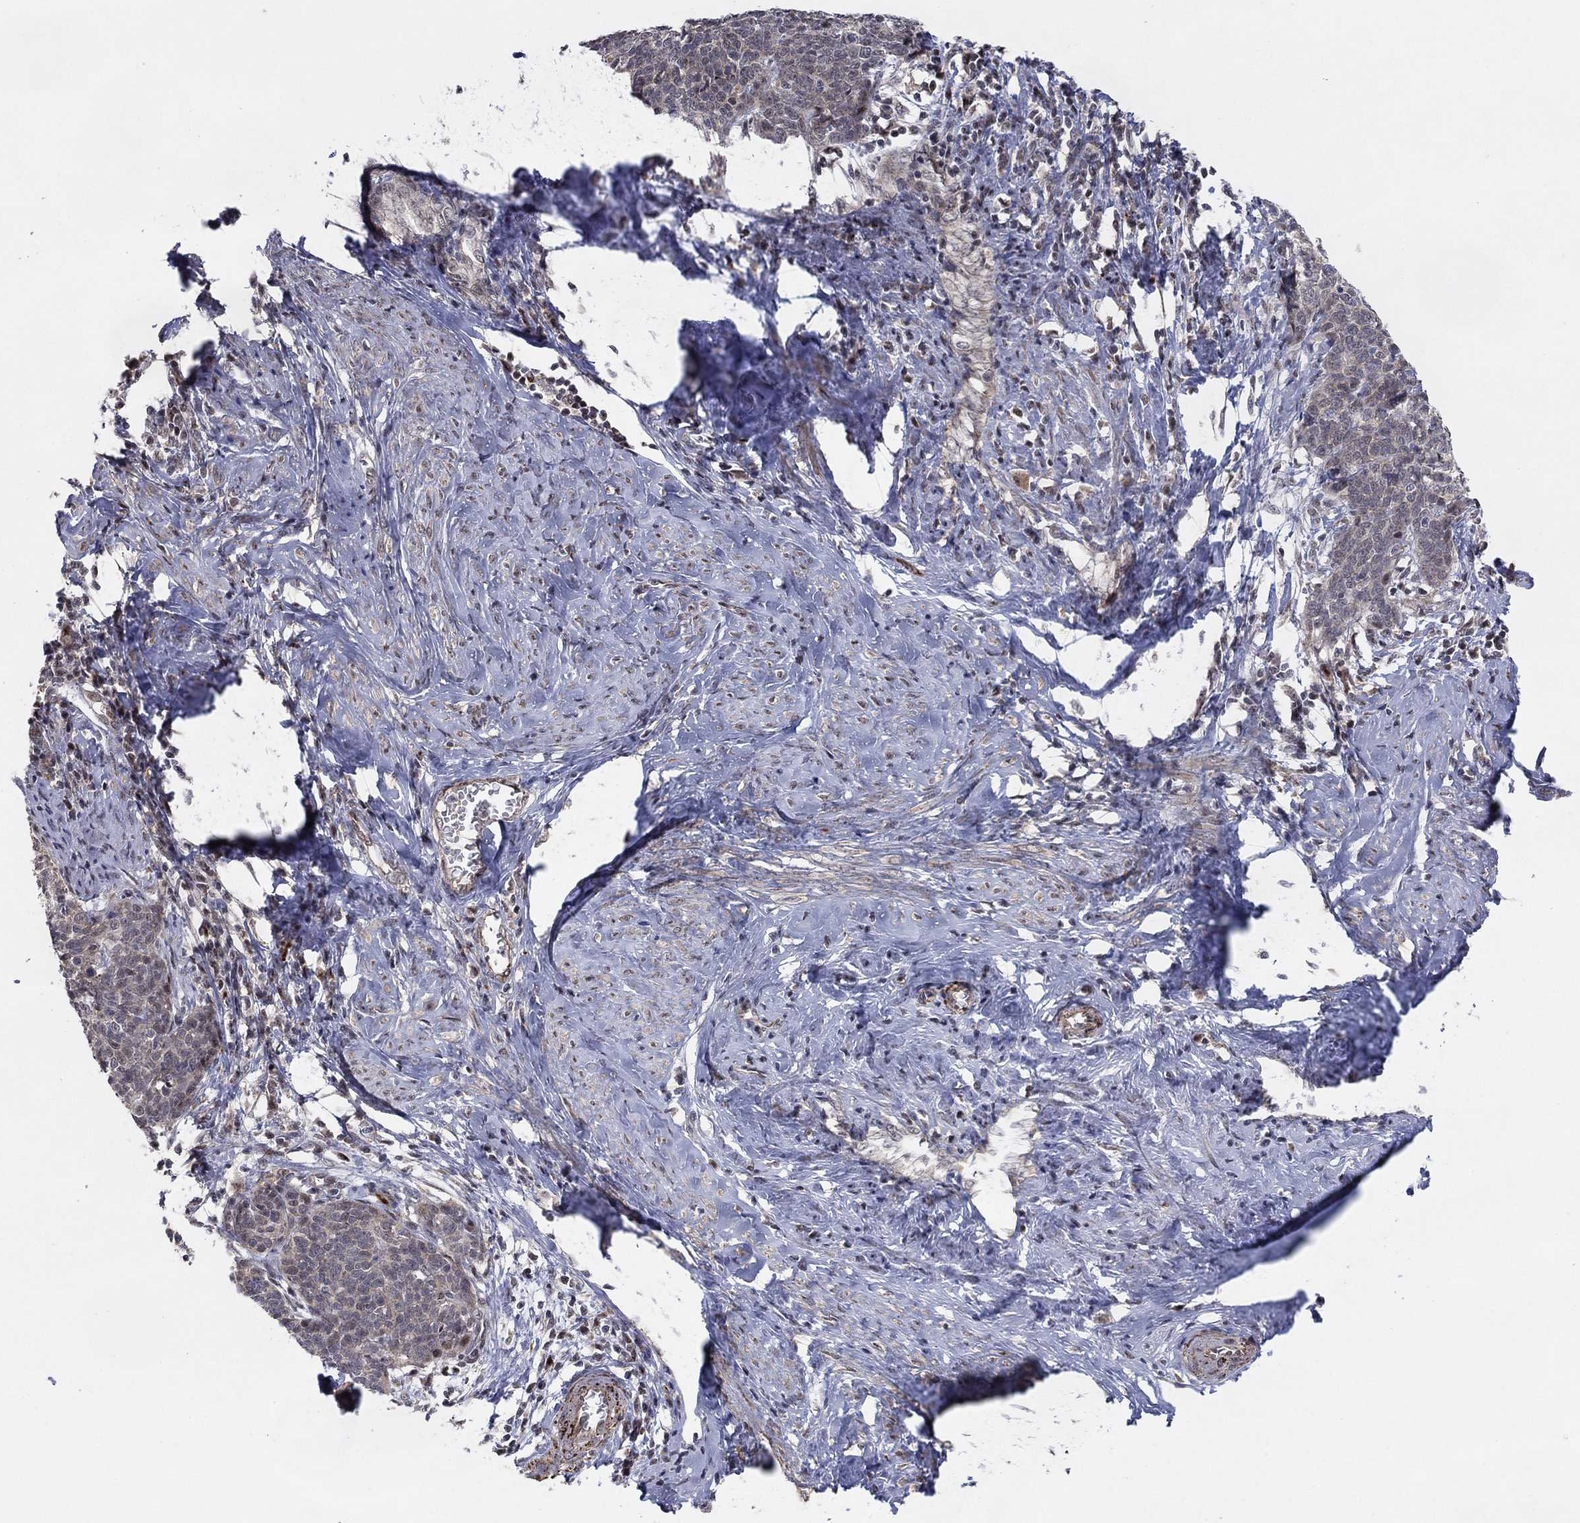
{"staining": {"intensity": "negative", "quantity": "none", "location": "none"}, "tissue": "cervical cancer", "cell_type": "Tumor cells", "image_type": "cancer", "snomed": [{"axis": "morphology", "description": "Normal tissue, NOS"}, {"axis": "morphology", "description": "Squamous cell carcinoma, NOS"}, {"axis": "topography", "description": "Cervix"}], "caption": "Immunohistochemical staining of human cervical squamous cell carcinoma shows no significant positivity in tumor cells.", "gene": "ZNF395", "patient": {"sex": "female", "age": 39}}